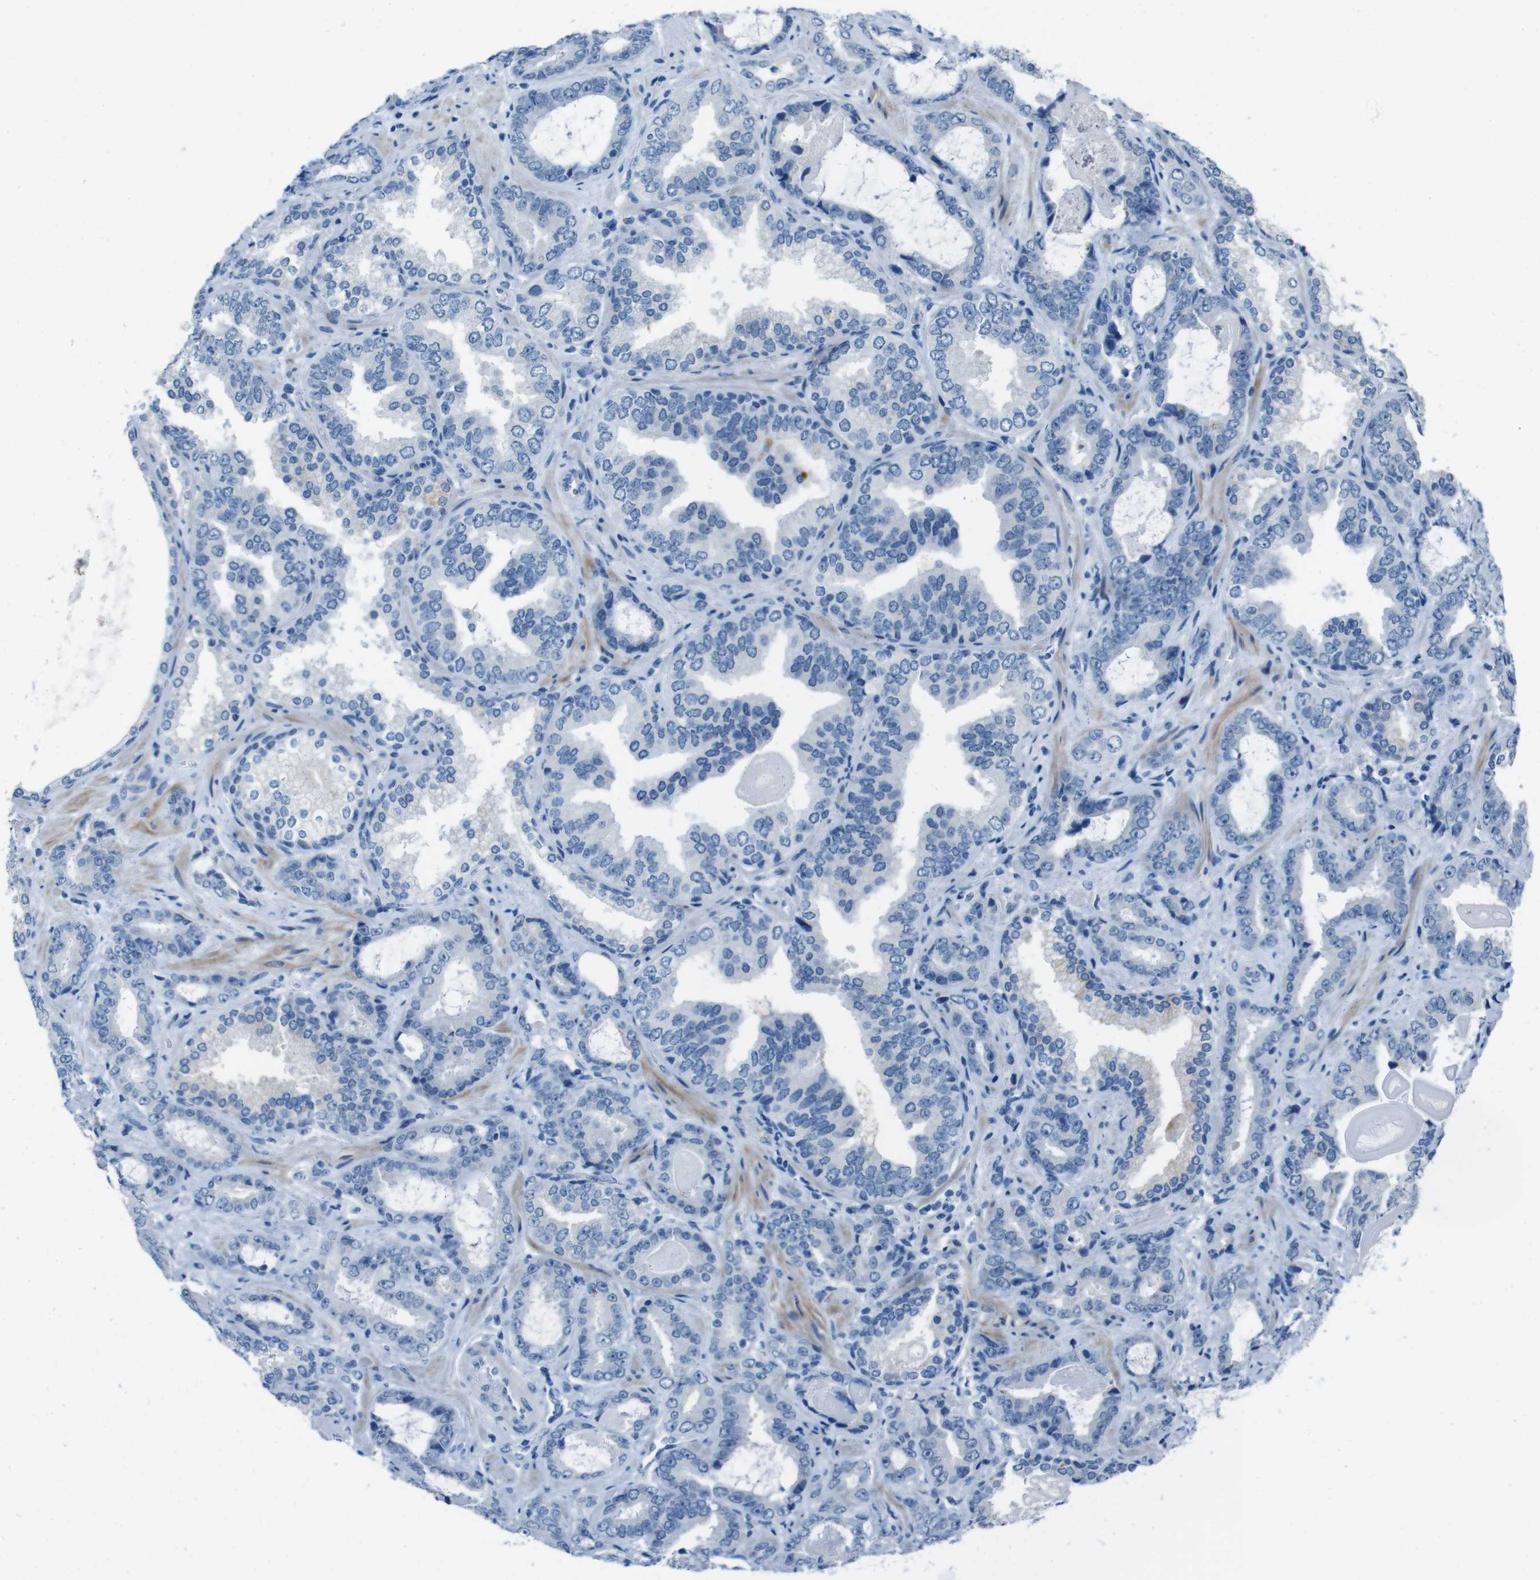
{"staining": {"intensity": "negative", "quantity": "none", "location": "none"}, "tissue": "prostate cancer", "cell_type": "Tumor cells", "image_type": "cancer", "snomed": [{"axis": "morphology", "description": "Adenocarcinoma, Low grade"}, {"axis": "topography", "description": "Prostate"}], "caption": "A photomicrograph of prostate cancer stained for a protein shows no brown staining in tumor cells. Nuclei are stained in blue.", "gene": "CDHR2", "patient": {"sex": "male", "age": 60}}